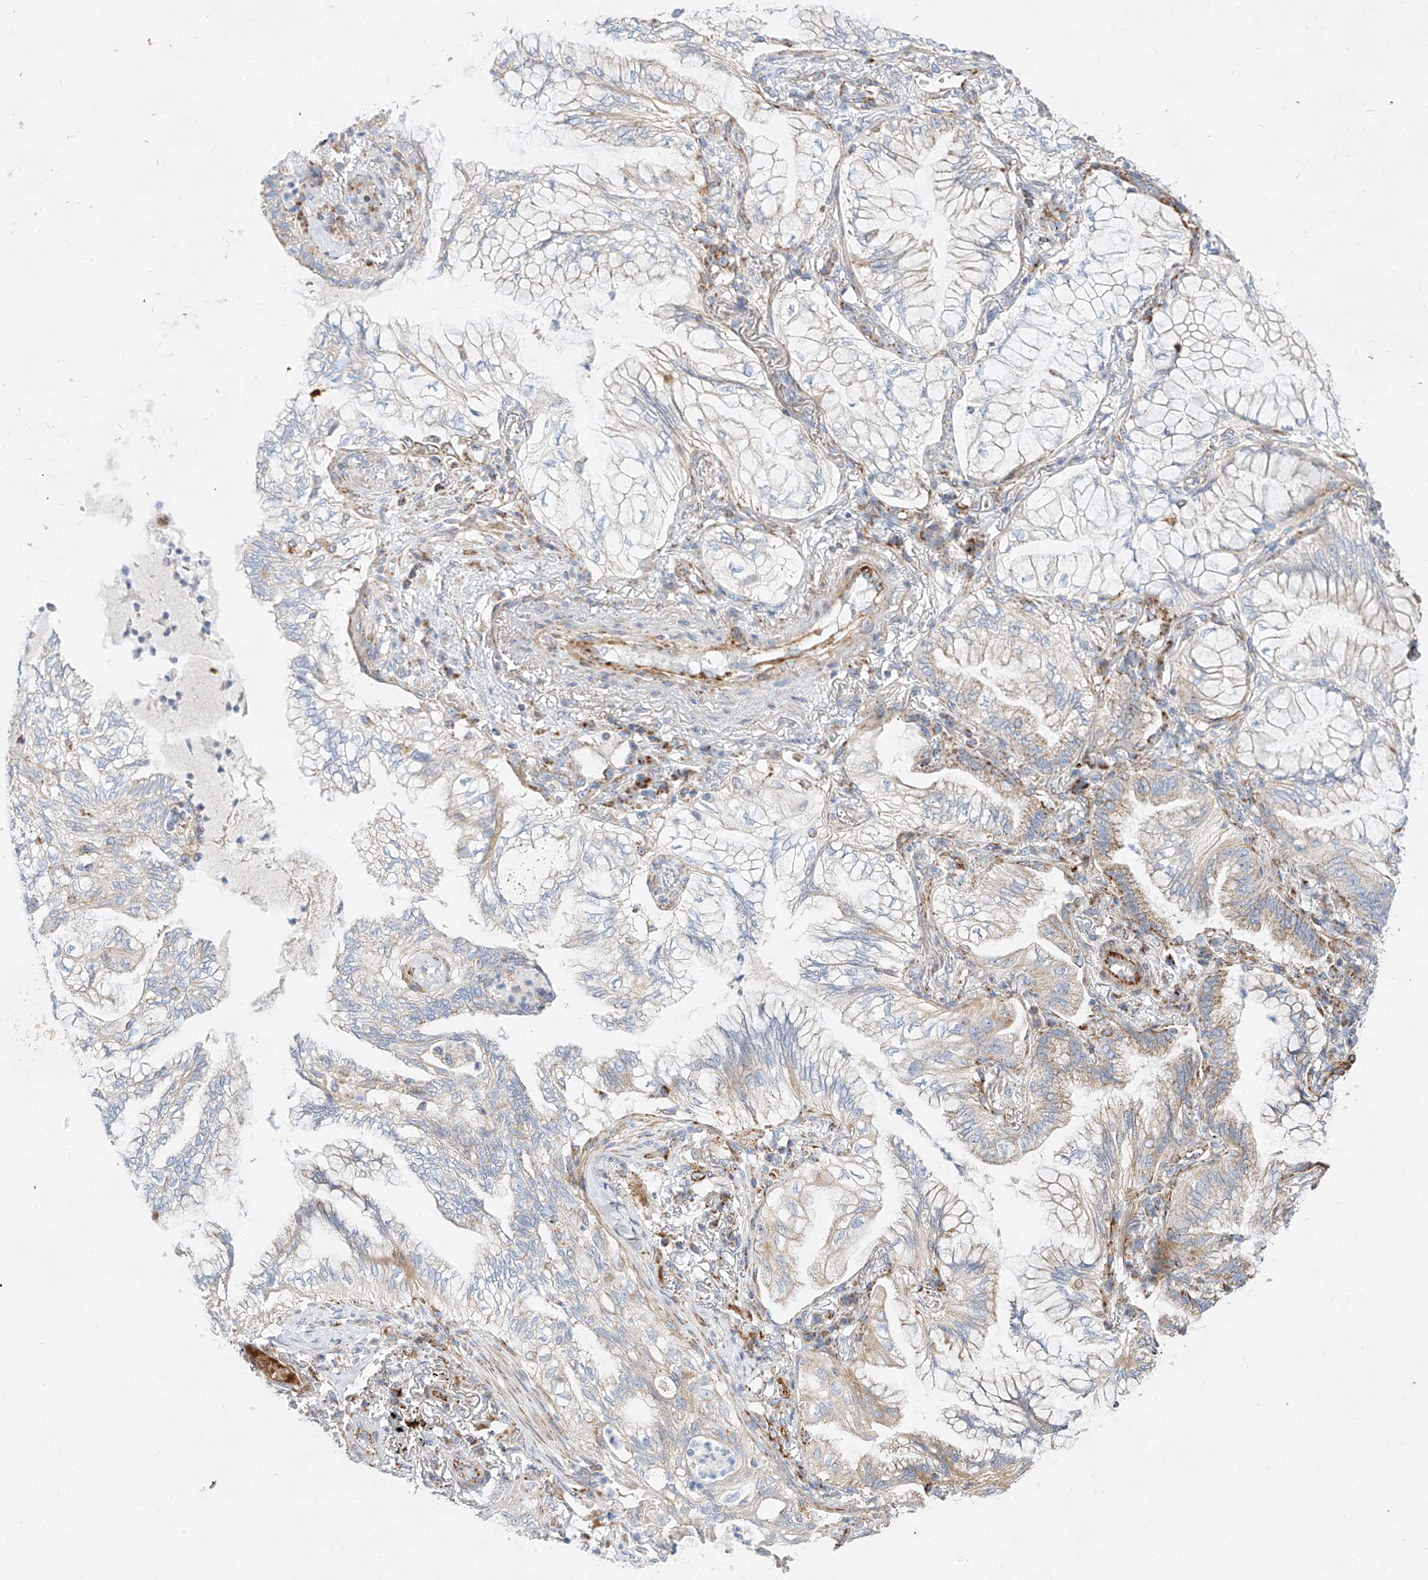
{"staining": {"intensity": "weak", "quantity": "<25%", "location": "cytoplasmic/membranous"}, "tissue": "lung cancer", "cell_type": "Tumor cells", "image_type": "cancer", "snomed": [{"axis": "morphology", "description": "Adenocarcinoma, NOS"}, {"axis": "topography", "description": "Lung"}], "caption": "This is an immunohistochemistry (IHC) photomicrograph of human lung cancer. There is no positivity in tumor cells.", "gene": "CST9", "patient": {"sex": "female", "age": 70}}